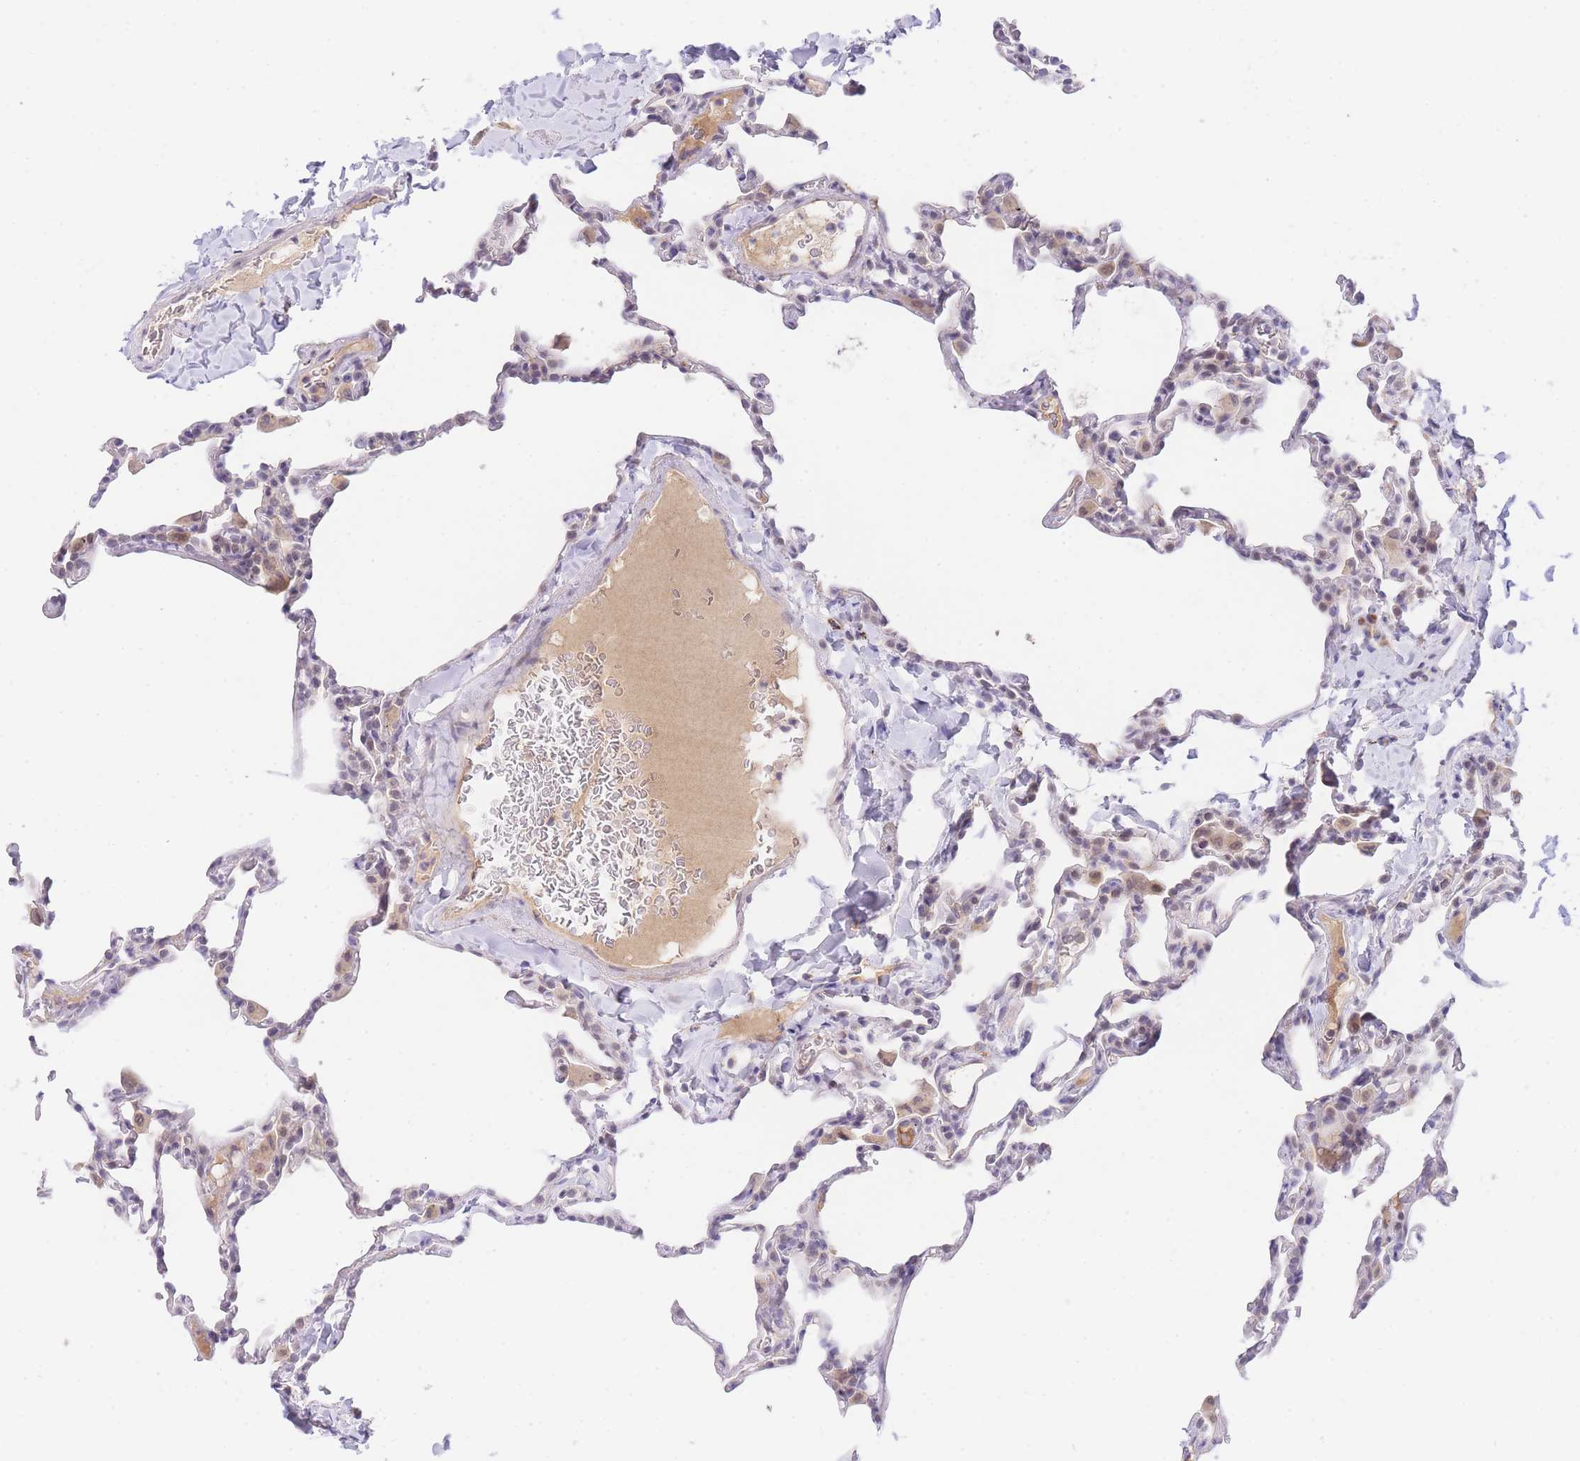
{"staining": {"intensity": "negative", "quantity": "none", "location": "none"}, "tissue": "lung", "cell_type": "Alveolar cells", "image_type": "normal", "snomed": [{"axis": "morphology", "description": "Normal tissue, NOS"}, {"axis": "topography", "description": "Lung"}], "caption": "Alveolar cells are negative for protein expression in unremarkable human lung. Brightfield microscopy of immunohistochemistry (IHC) stained with DAB (brown) and hematoxylin (blue), captured at high magnification.", "gene": "SLC25A33", "patient": {"sex": "male", "age": 20}}